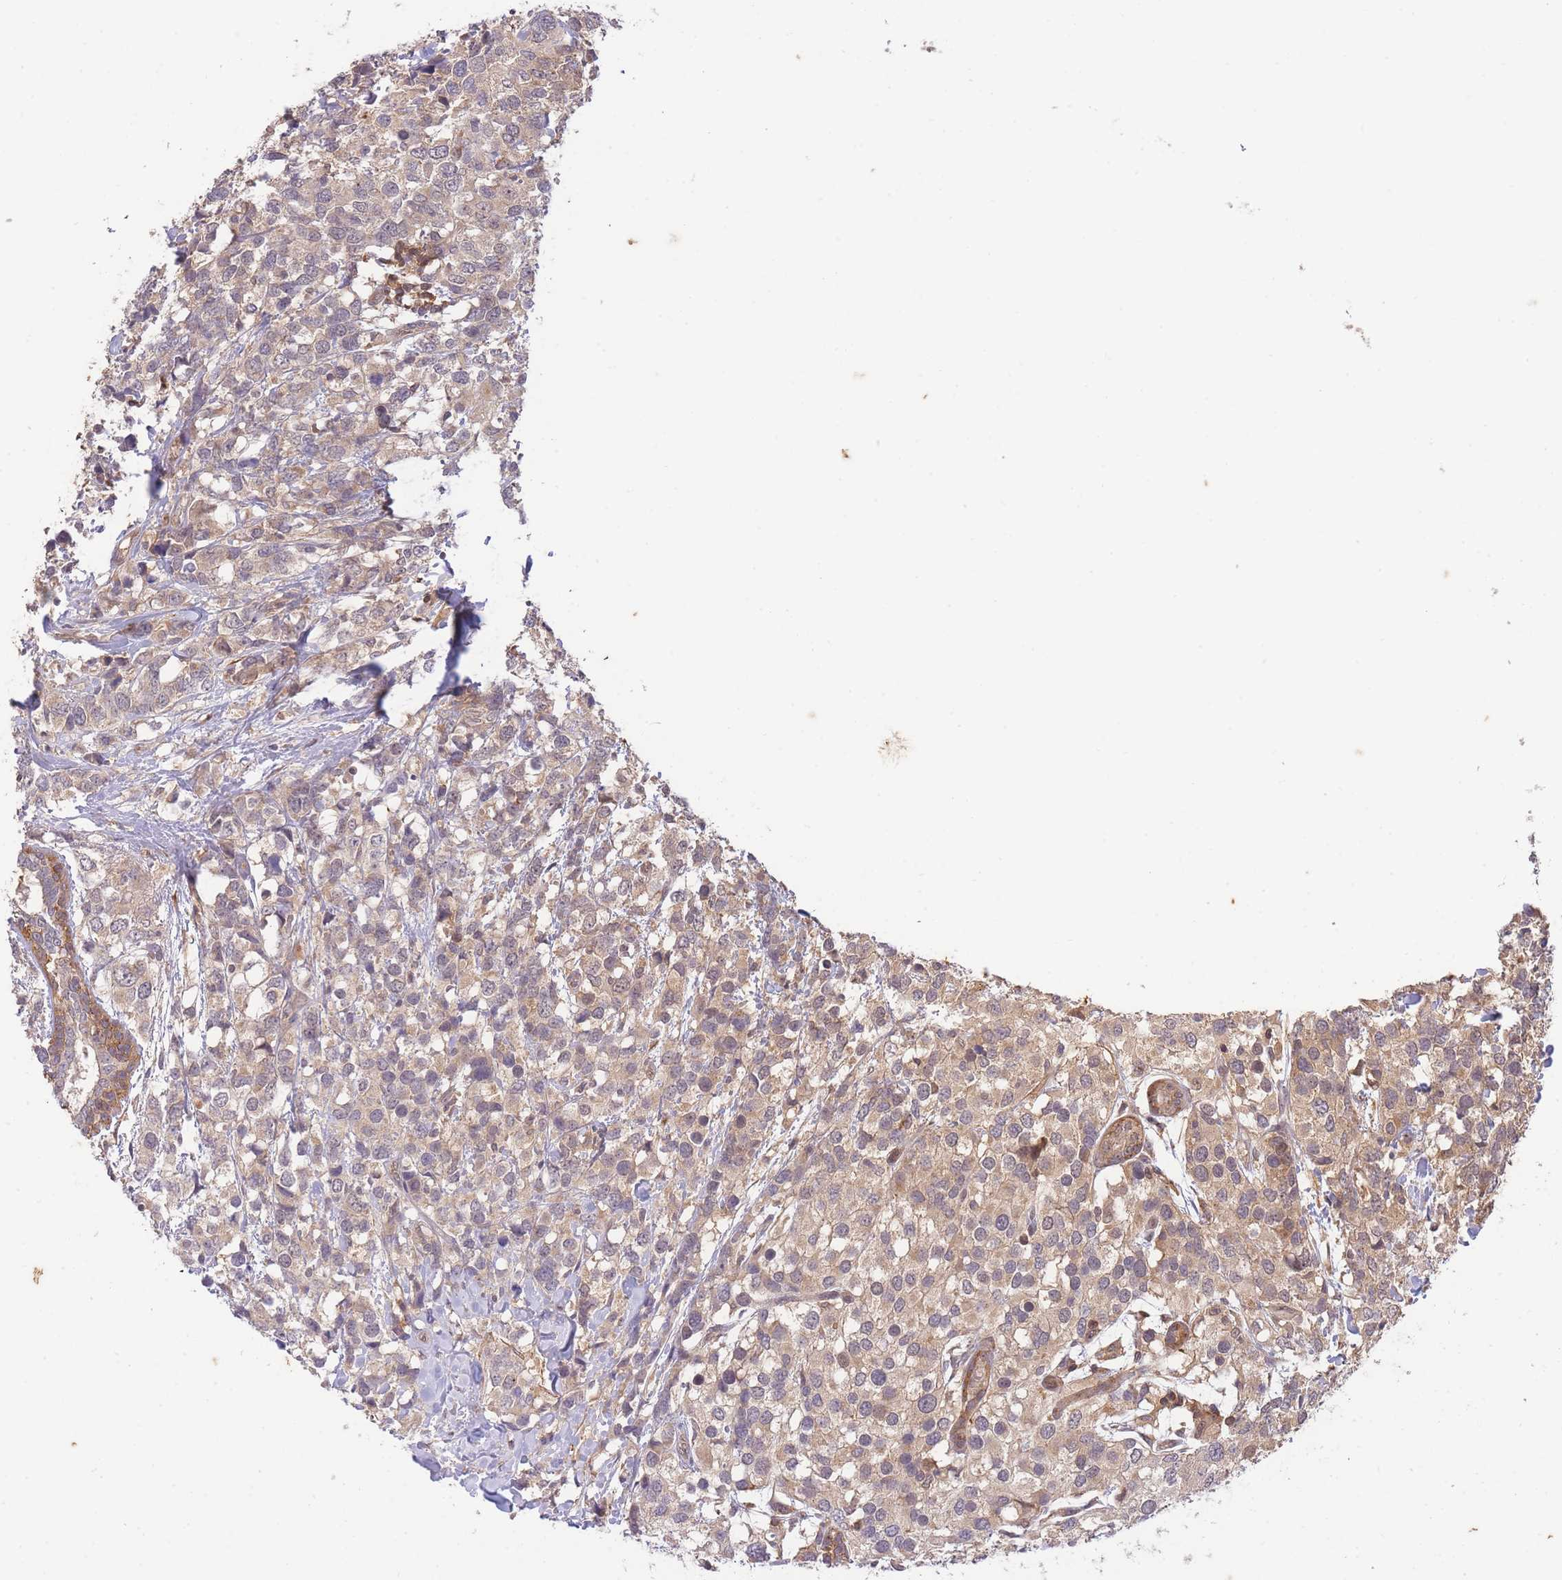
{"staining": {"intensity": "weak", "quantity": ">75%", "location": "cytoplasmic/membranous"}, "tissue": "breast cancer", "cell_type": "Tumor cells", "image_type": "cancer", "snomed": [{"axis": "morphology", "description": "Lobular carcinoma"}, {"axis": "topography", "description": "Breast"}], "caption": "Weak cytoplasmic/membranous positivity for a protein is identified in approximately >75% of tumor cells of breast cancer using immunohistochemistry (IHC).", "gene": "ST8SIA4", "patient": {"sex": "female", "age": 59}}